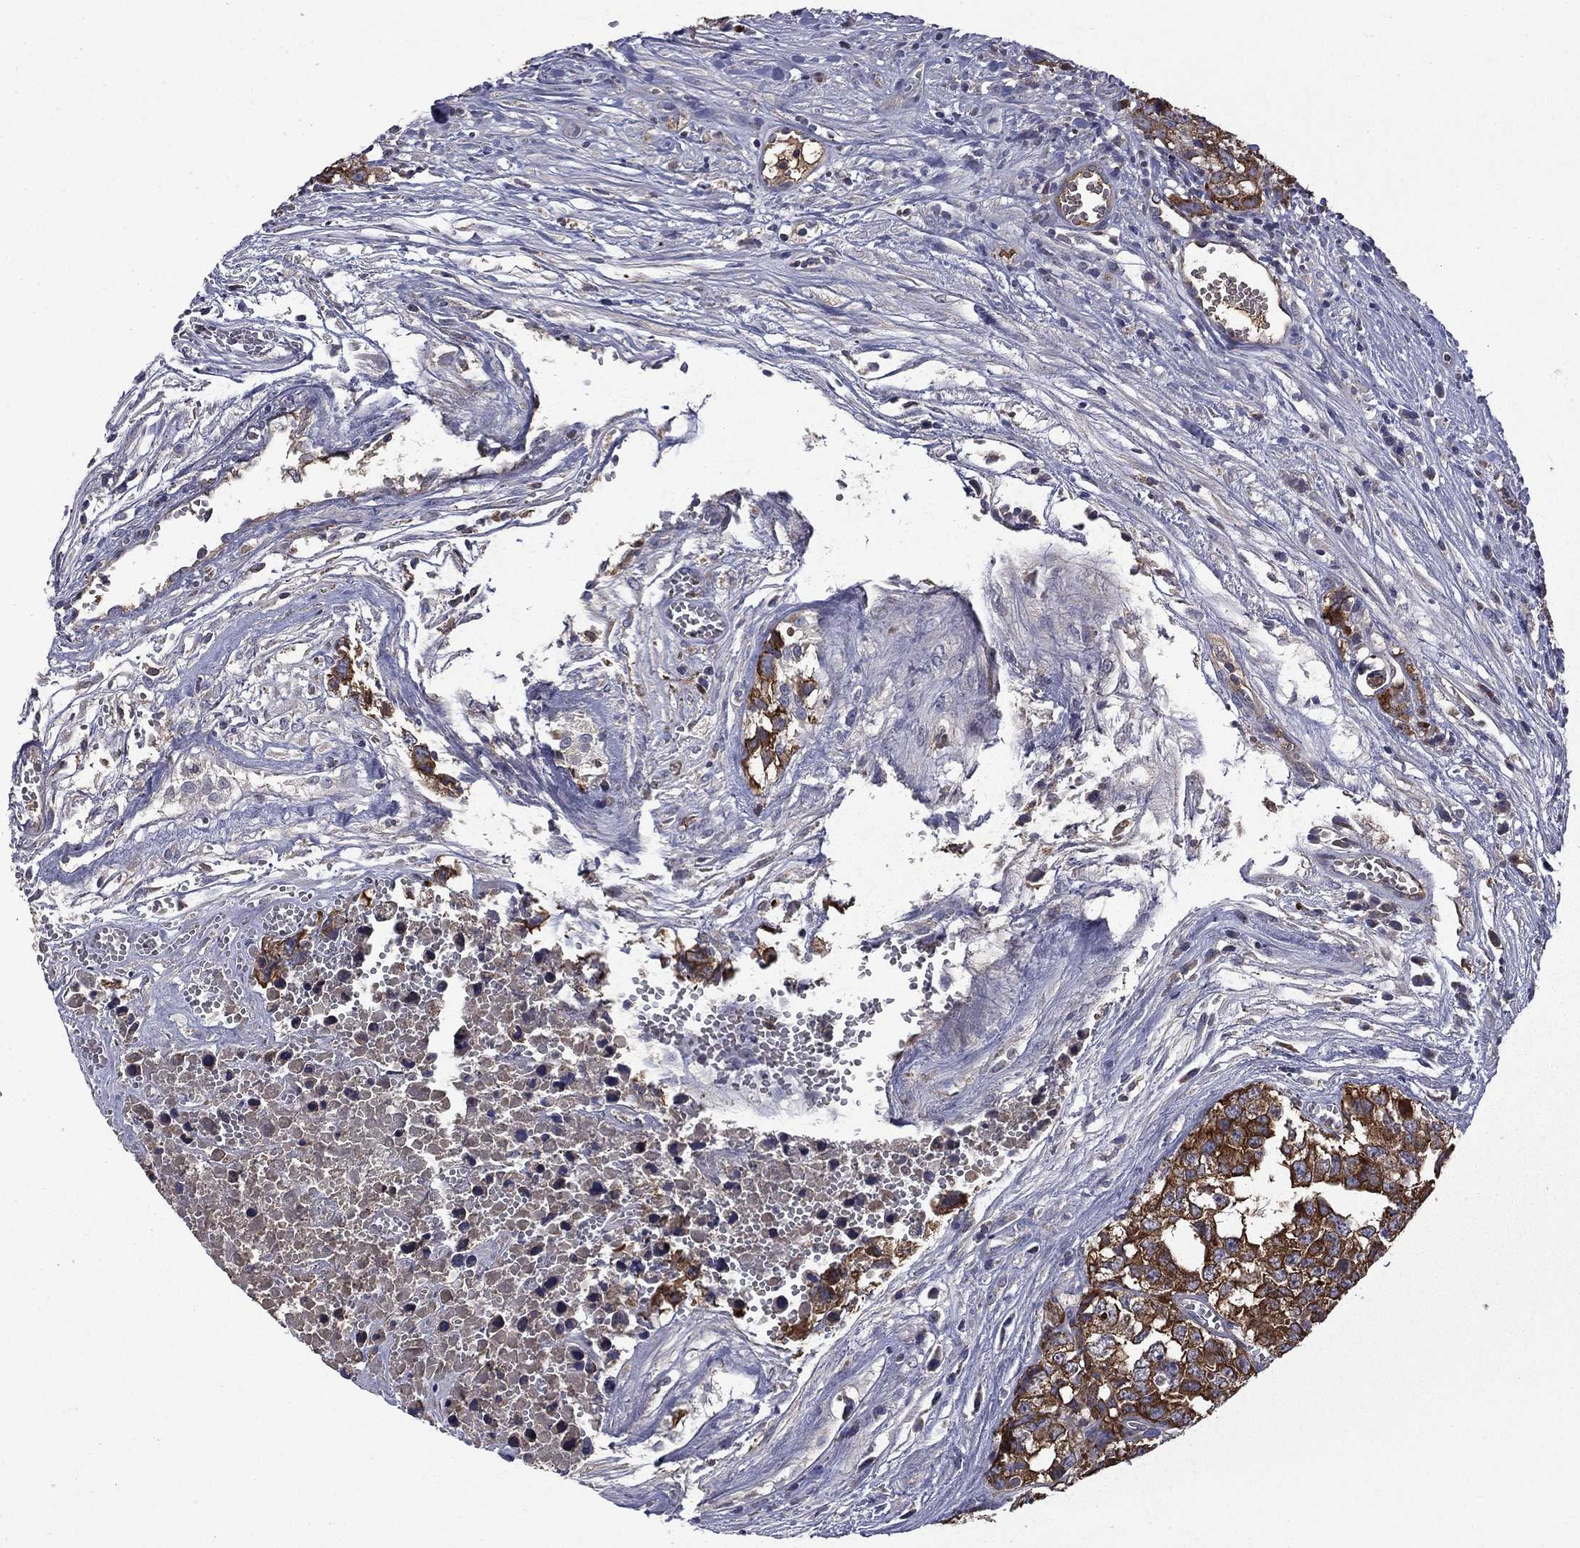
{"staining": {"intensity": "strong", "quantity": "25%-75%", "location": "cytoplasmic/membranous"}, "tissue": "testis cancer", "cell_type": "Tumor cells", "image_type": "cancer", "snomed": [{"axis": "morphology", "description": "Carcinoma, Embryonal, NOS"}, {"axis": "topography", "description": "Testis"}], "caption": "IHC histopathology image of human testis cancer stained for a protein (brown), which shows high levels of strong cytoplasmic/membranous expression in approximately 25%-75% of tumor cells.", "gene": "CEACAM7", "patient": {"sex": "male", "age": 23}}